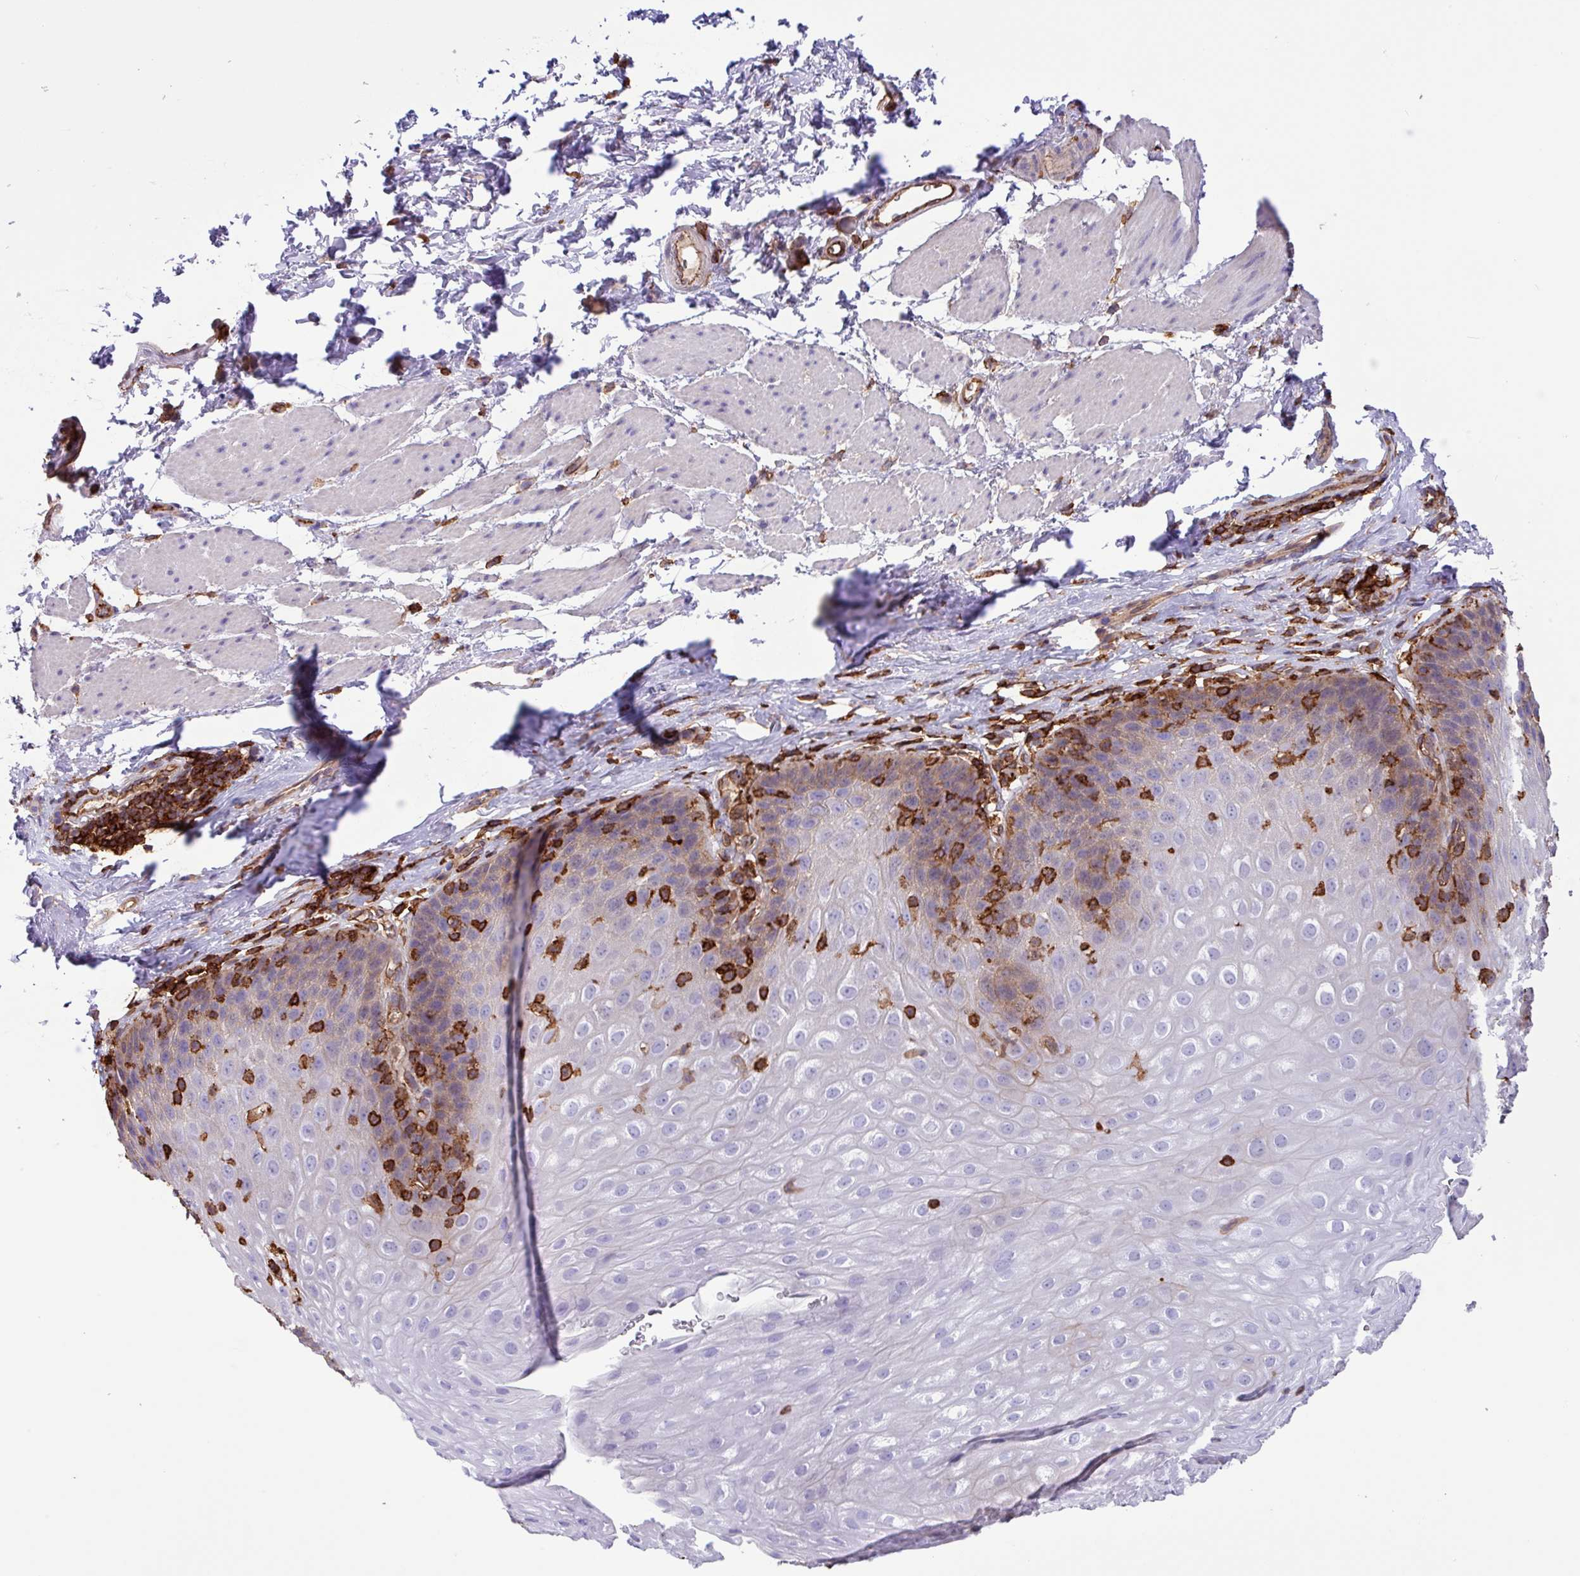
{"staining": {"intensity": "weak", "quantity": "<25%", "location": "cytoplasmic/membranous"}, "tissue": "esophagus", "cell_type": "Squamous epithelial cells", "image_type": "normal", "snomed": [{"axis": "morphology", "description": "Normal tissue, NOS"}, {"axis": "topography", "description": "Esophagus"}], "caption": "Immunohistochemistry (IHC) of normal human esophagus reveals no positivity in squamous epithelial cells. (Immunohistochemistry, brightfield microscopy, high magnification).", "gene": "PPP1R18", "patient": {"sex": "female", "age": 61}}